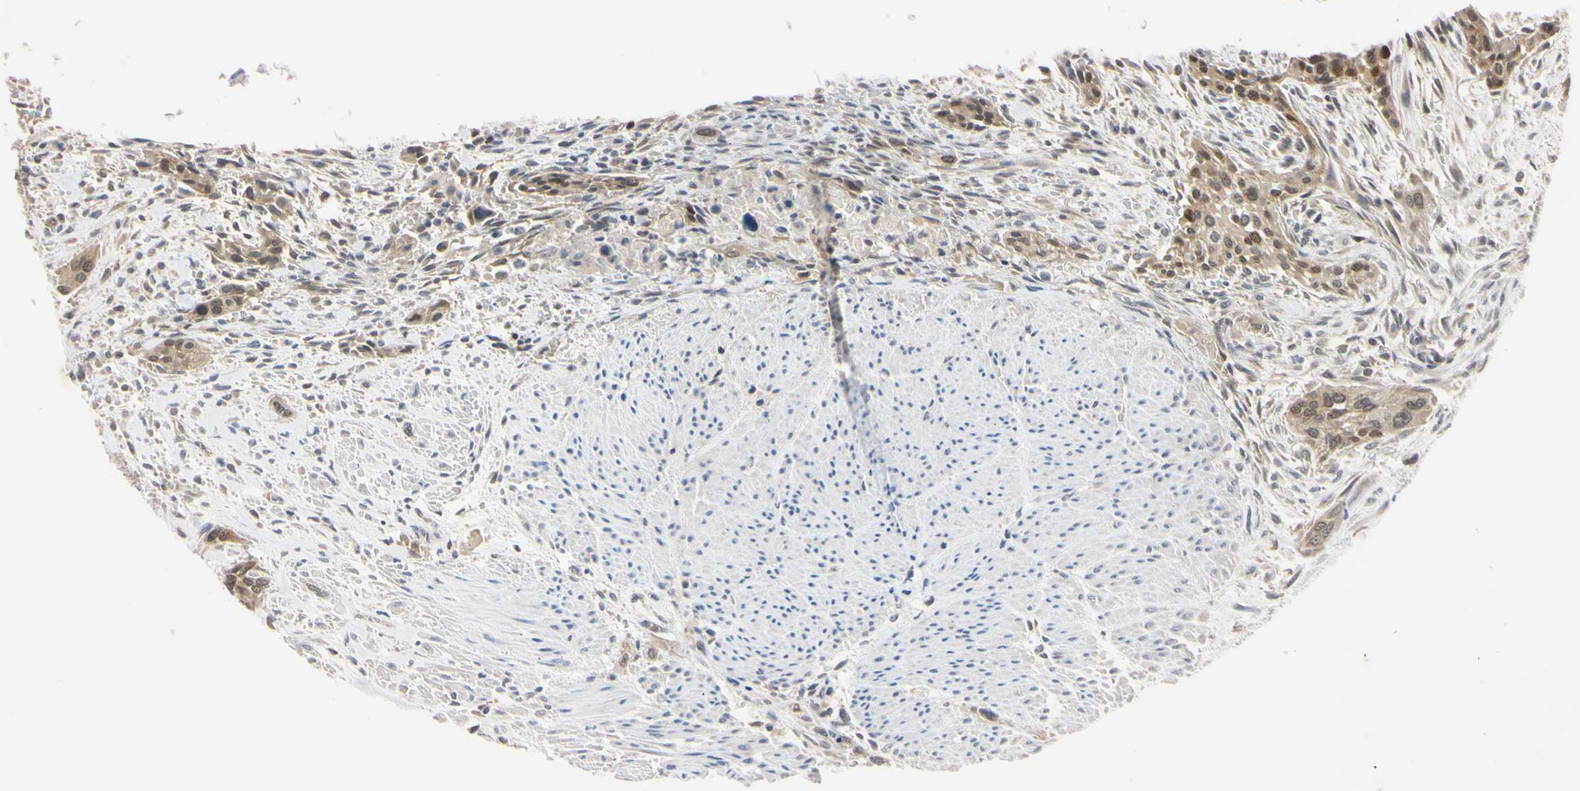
{"staining": {"intensity": "moderate", "quantity": "25%-75%", "location": "cytoplasmic/membranous,nuclear"}, "tissue": "urothelial cancer", "cell_type": "Tumor cells", "image_type": "cancer", "snomed": [{"axis": "morphology", "description": "Urothelial carcinoma, High grade"}, {"axis": "topography", "description": "Urinary bladder"}], "caption": "Urothelial cancer stained with DAB IHC shows medium levels of moderate cytoplasmic/membranous and nuclear positivity in approximately 25%-75% of tumor cells. The staining was performed using DAB, with brown indicating positive protein expression. Nuclei are stained blue with hematoxylin.", "gene": "UBE2I", "patient": {"sex": "male", "age": 35}}